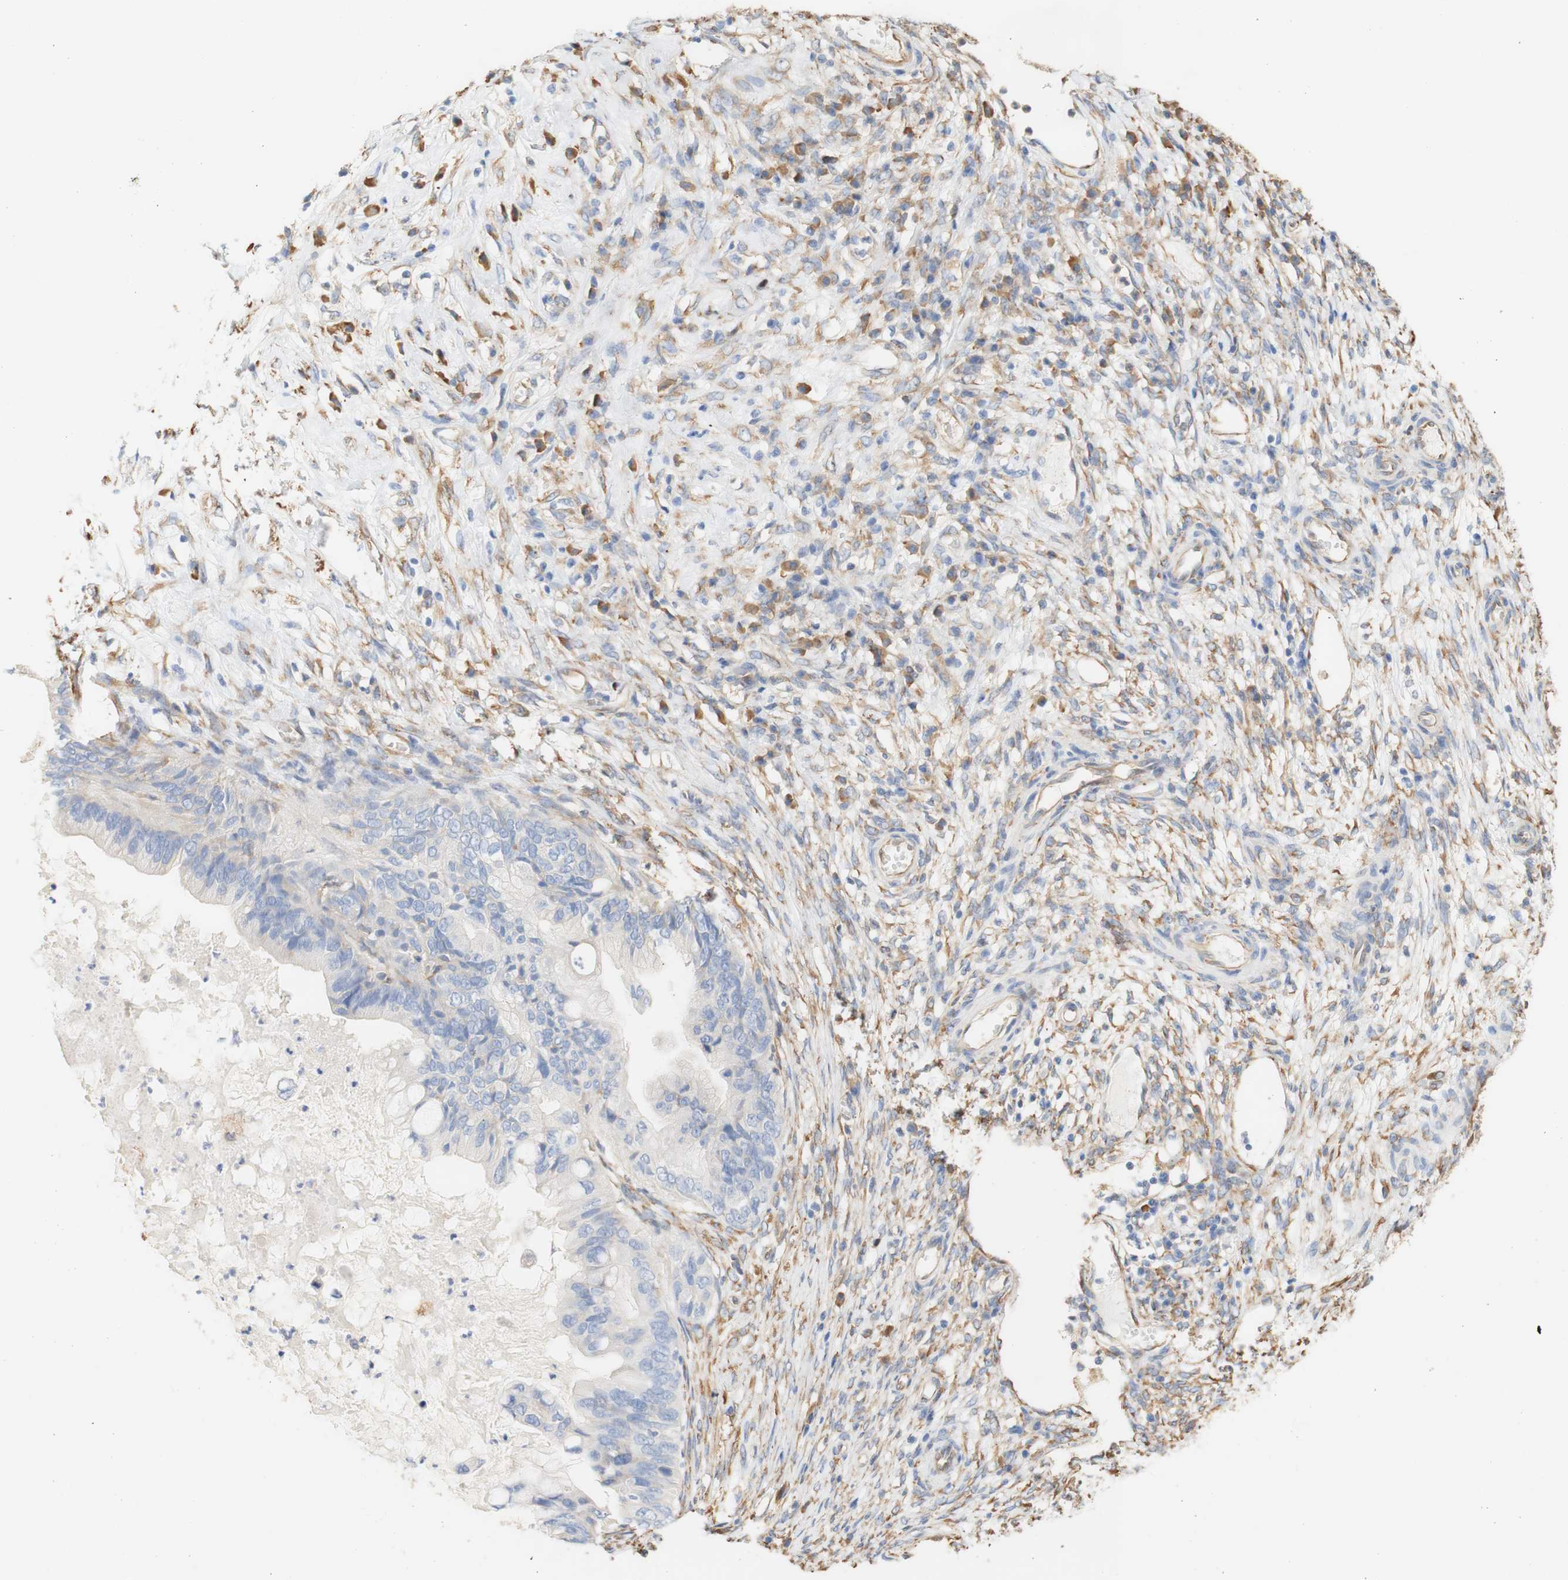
{"staining": {"intensity": "negative", "quantity": "none", "location": "none"}, "tissue": "ovarian cancer", "cell_type": "Tumor cells", "image_type": "cancer", "snomed": [{"axis": "morphology", "description": "Cystadenocarcinoma, mucinous, NOS"}, {"axis": "topography", "description": "Ovary"}], "caption": "IHC of mucinous cystadenocarcinoma (ovarian) displays no staining in tumor cells.", "gene": "EIF2AK4", "patient": {"sex": "female", "age": 80}}